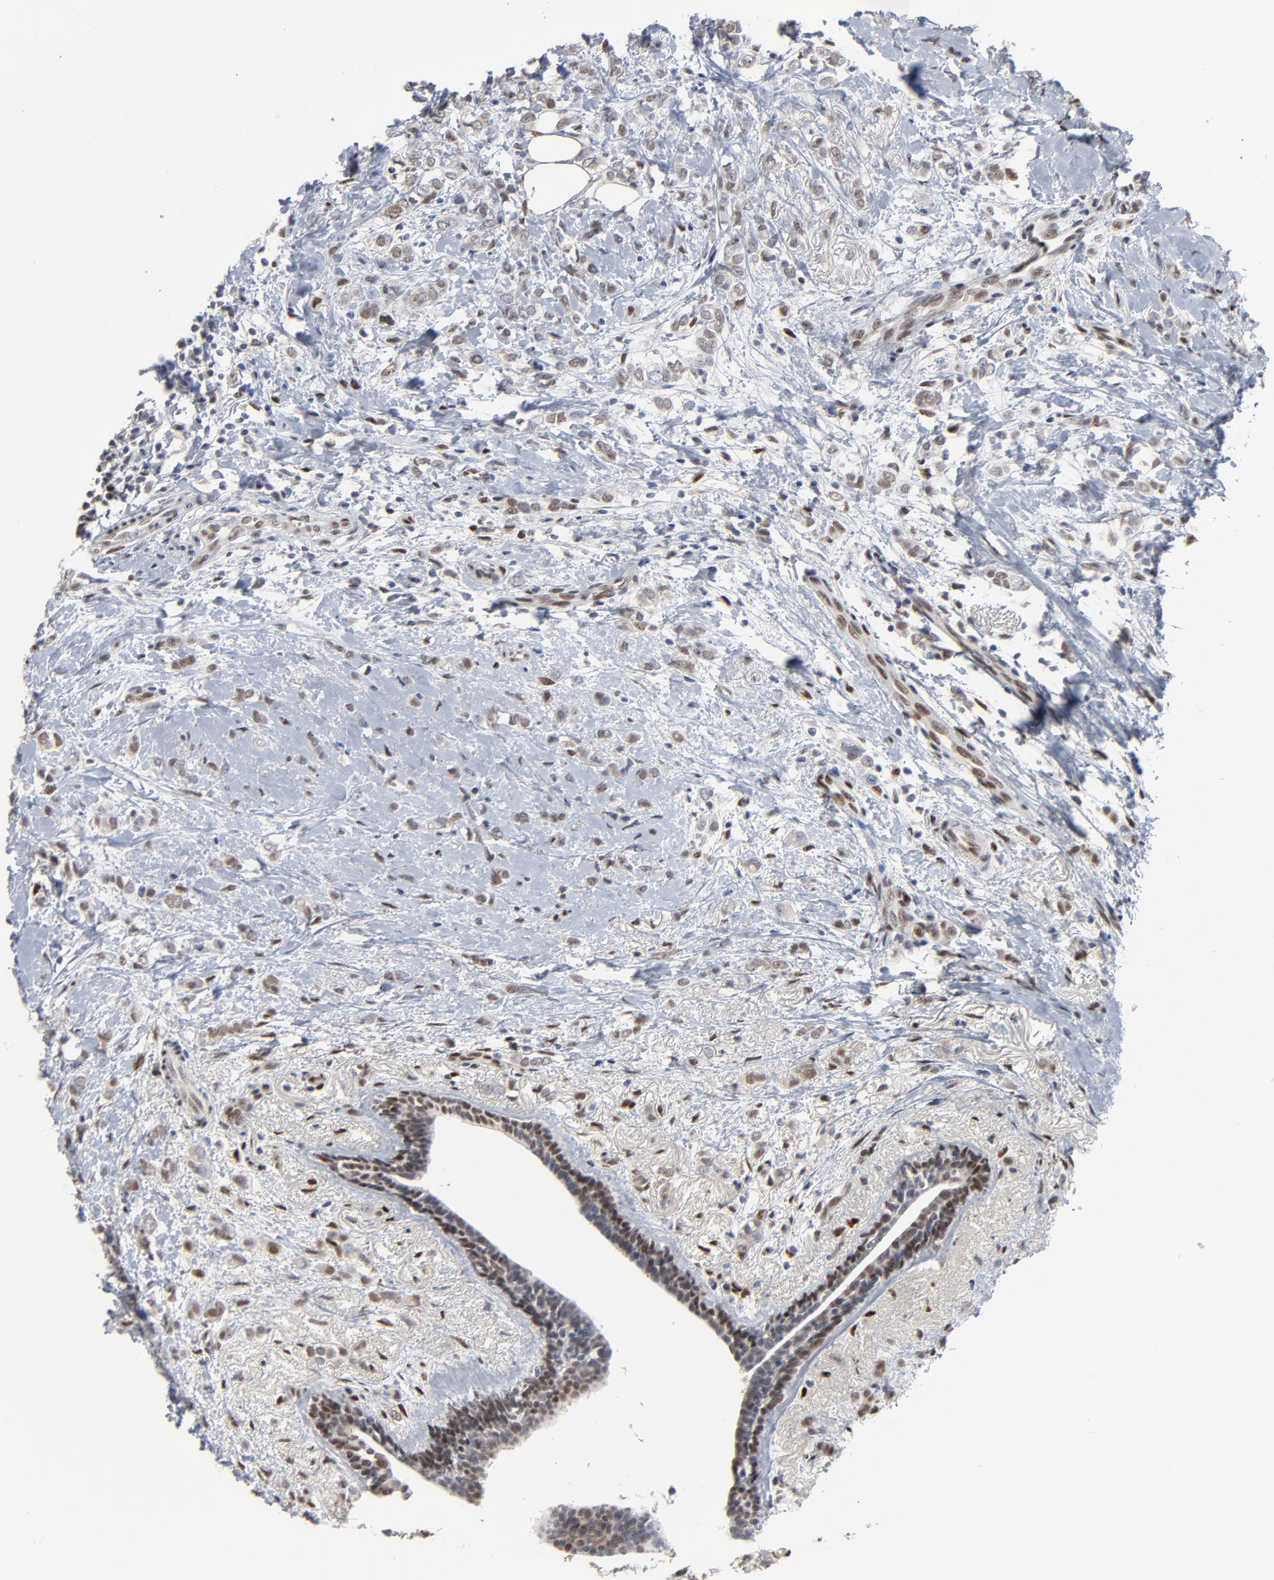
{"staining": {"intensity": "weak", "quantity": "25%-75%", "location": "nuclear"}, "tissue": "breast cancer", "cell_type": "Tumor cells", "image_type": "cancer", "snomed": [{"axis": "morphology", "description": "Normal tissue, NOS"}, {"axis": "morphology", "description": "Lobular carcinoma"}, {"axis": "topography", "description": "Breast"}], "caption": "Tumor cells display weak nuclear staining in about 25%-75% of cells in breast cancer.", "gene": "ATF7", "patient": {"sex": "female", "age": 47}}